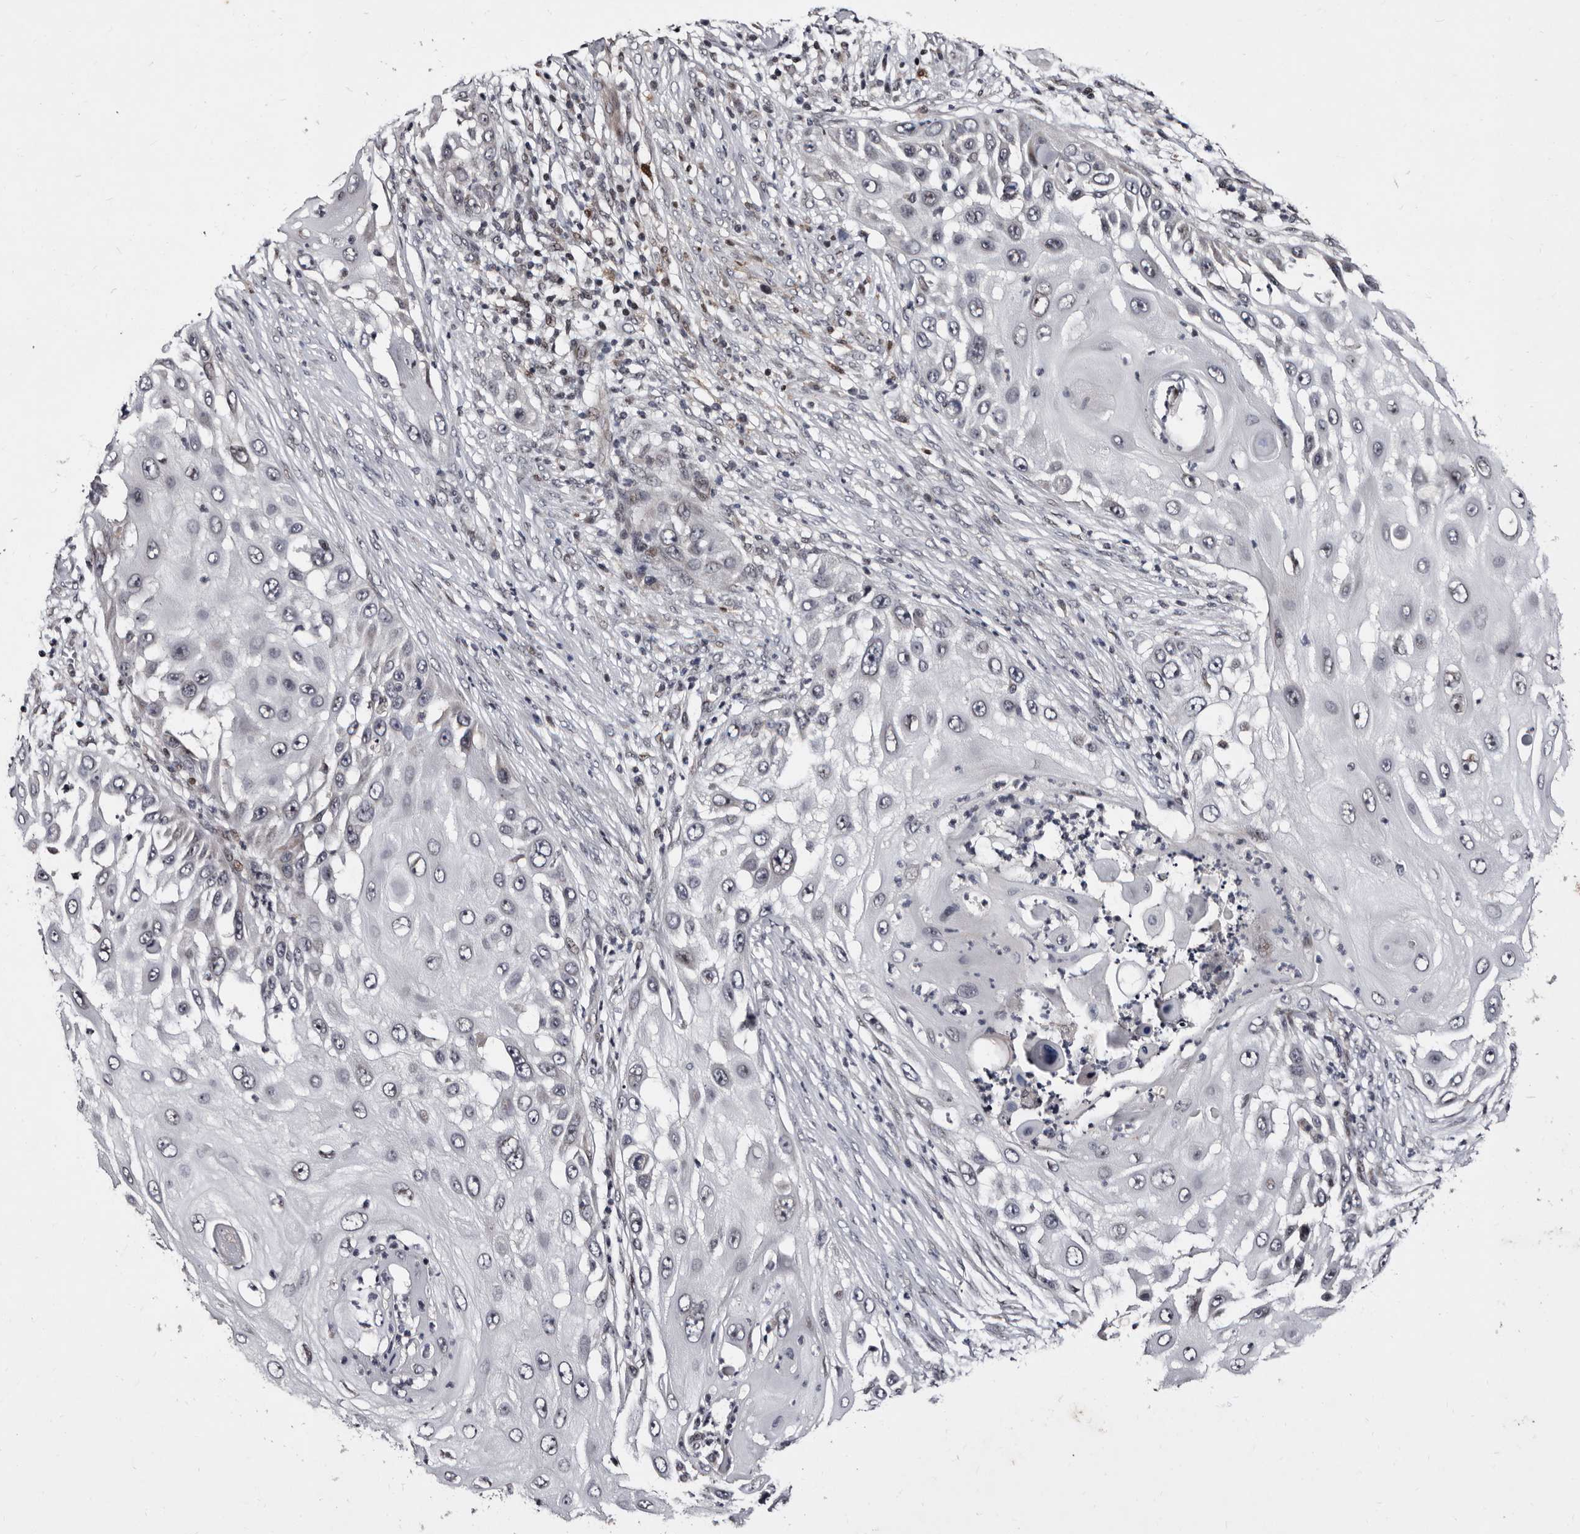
{"staining": {"intensity": "negative", "quantity": "none", "location": "none"}, "tissue": "skin cancer", "cell_type": "Tumor cells", "image_type": "cancer", "snomed": [{"axis": "morphology", "description": "Squamous cell carcinoma, NOS"}, {"axis": "topography", "description": "Skin"}], "caption": "The photomicrograph shows no significant staining in tumor cells of skin cancer. (DAB immunohistochemistry, high magnification).", "gene": "TNKS", "patient": {"sex": "female", "age": 44}}